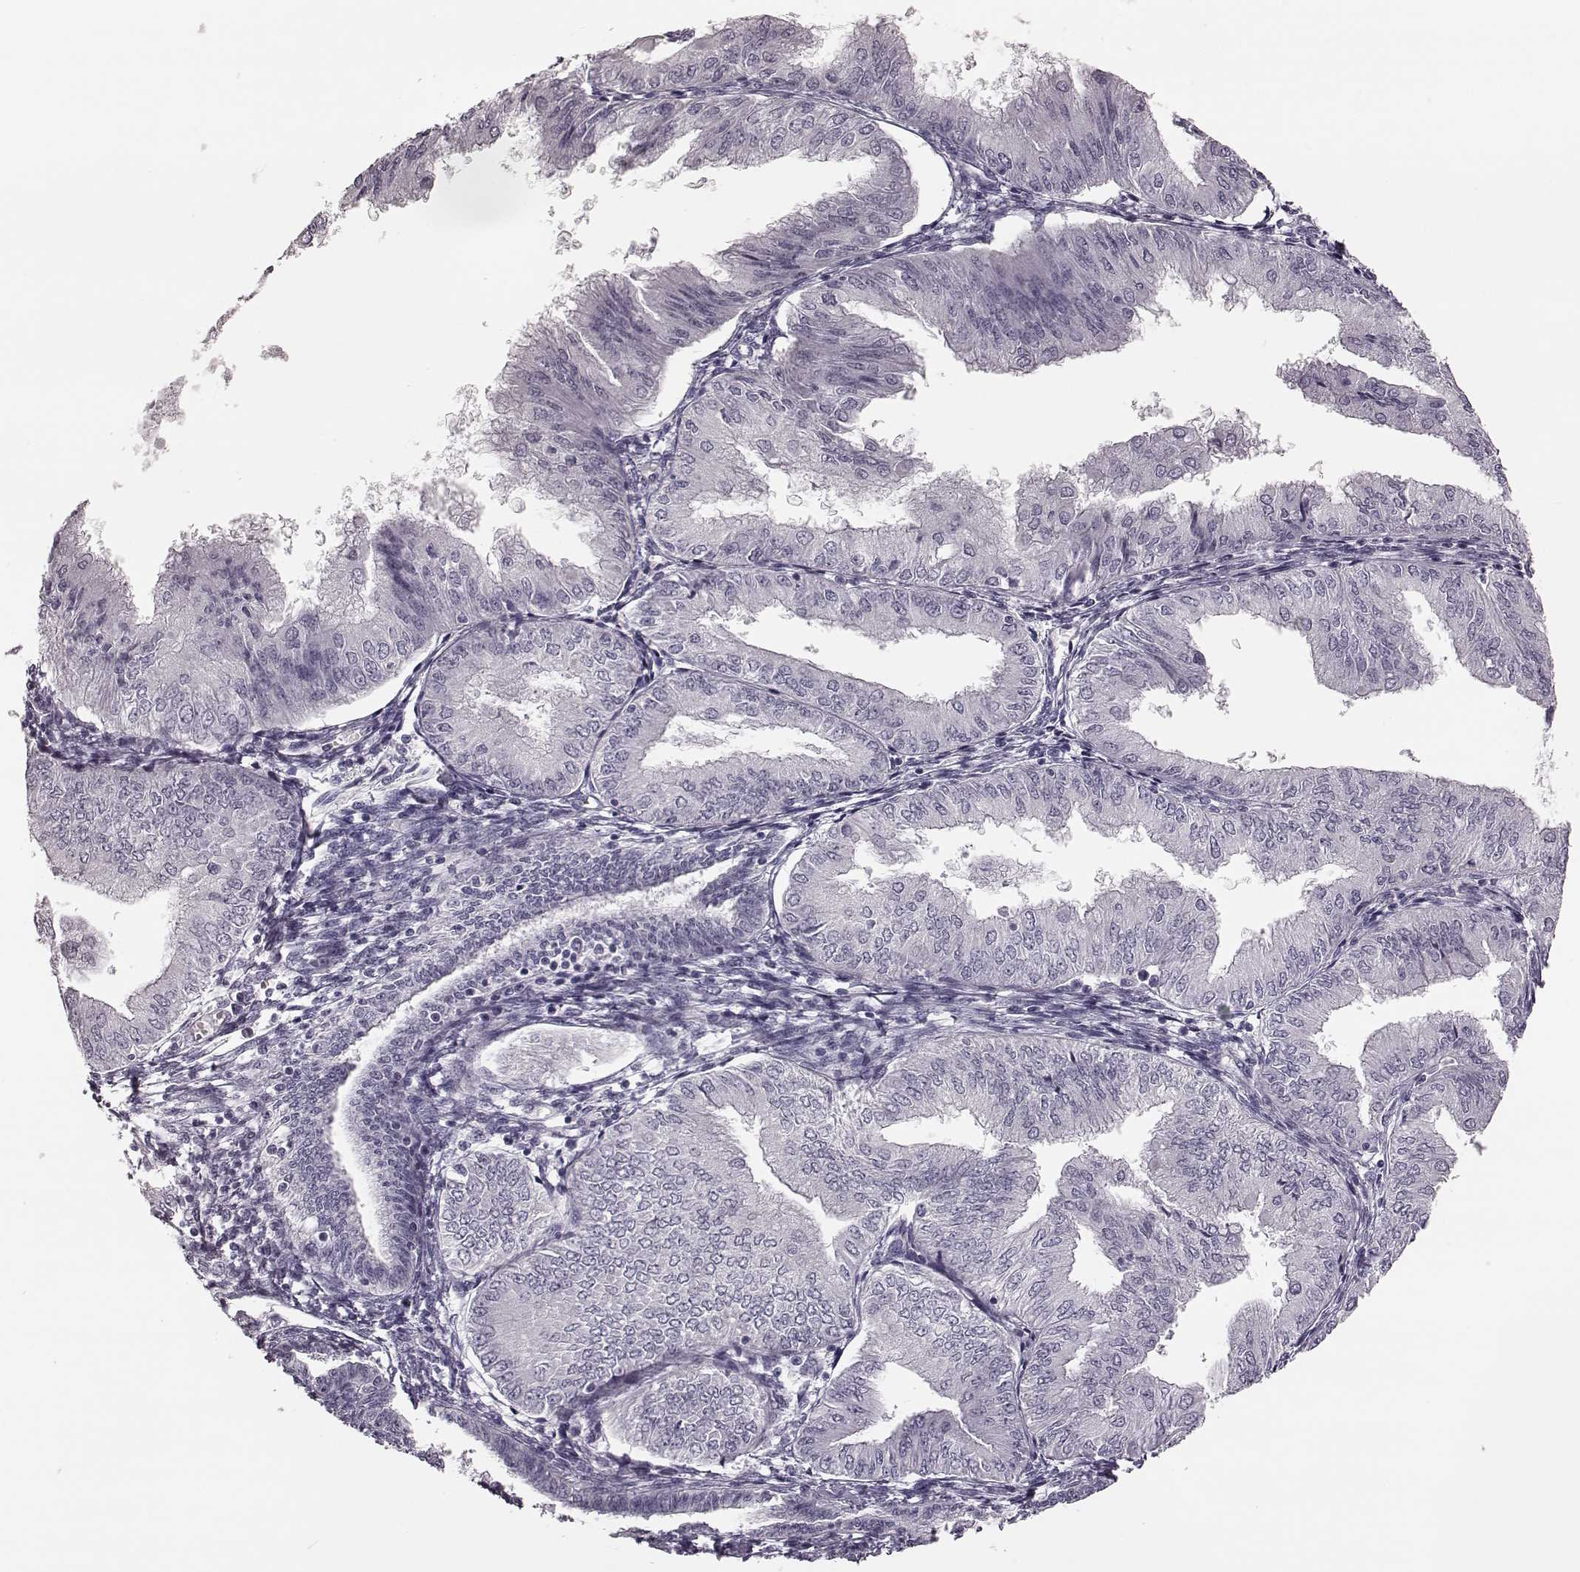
{"staining": {"intensity": "negative", "quantity": "none", "location": "none"}, "tissue": "endometrial cancer", "cell_type": "Tumor cells", "image_type": "cancer", "snomed": [{"axis": "morphology", "description": "Adenocarcinoma, NOS"}, {"axis": "topography", "description": "Endometrium"}], "caption": "The micrograph shows no significant staining in tumor cells of endometrial cancer.", "gene": "ZNF433", "patient": {"sex": "female", "age": 53}}